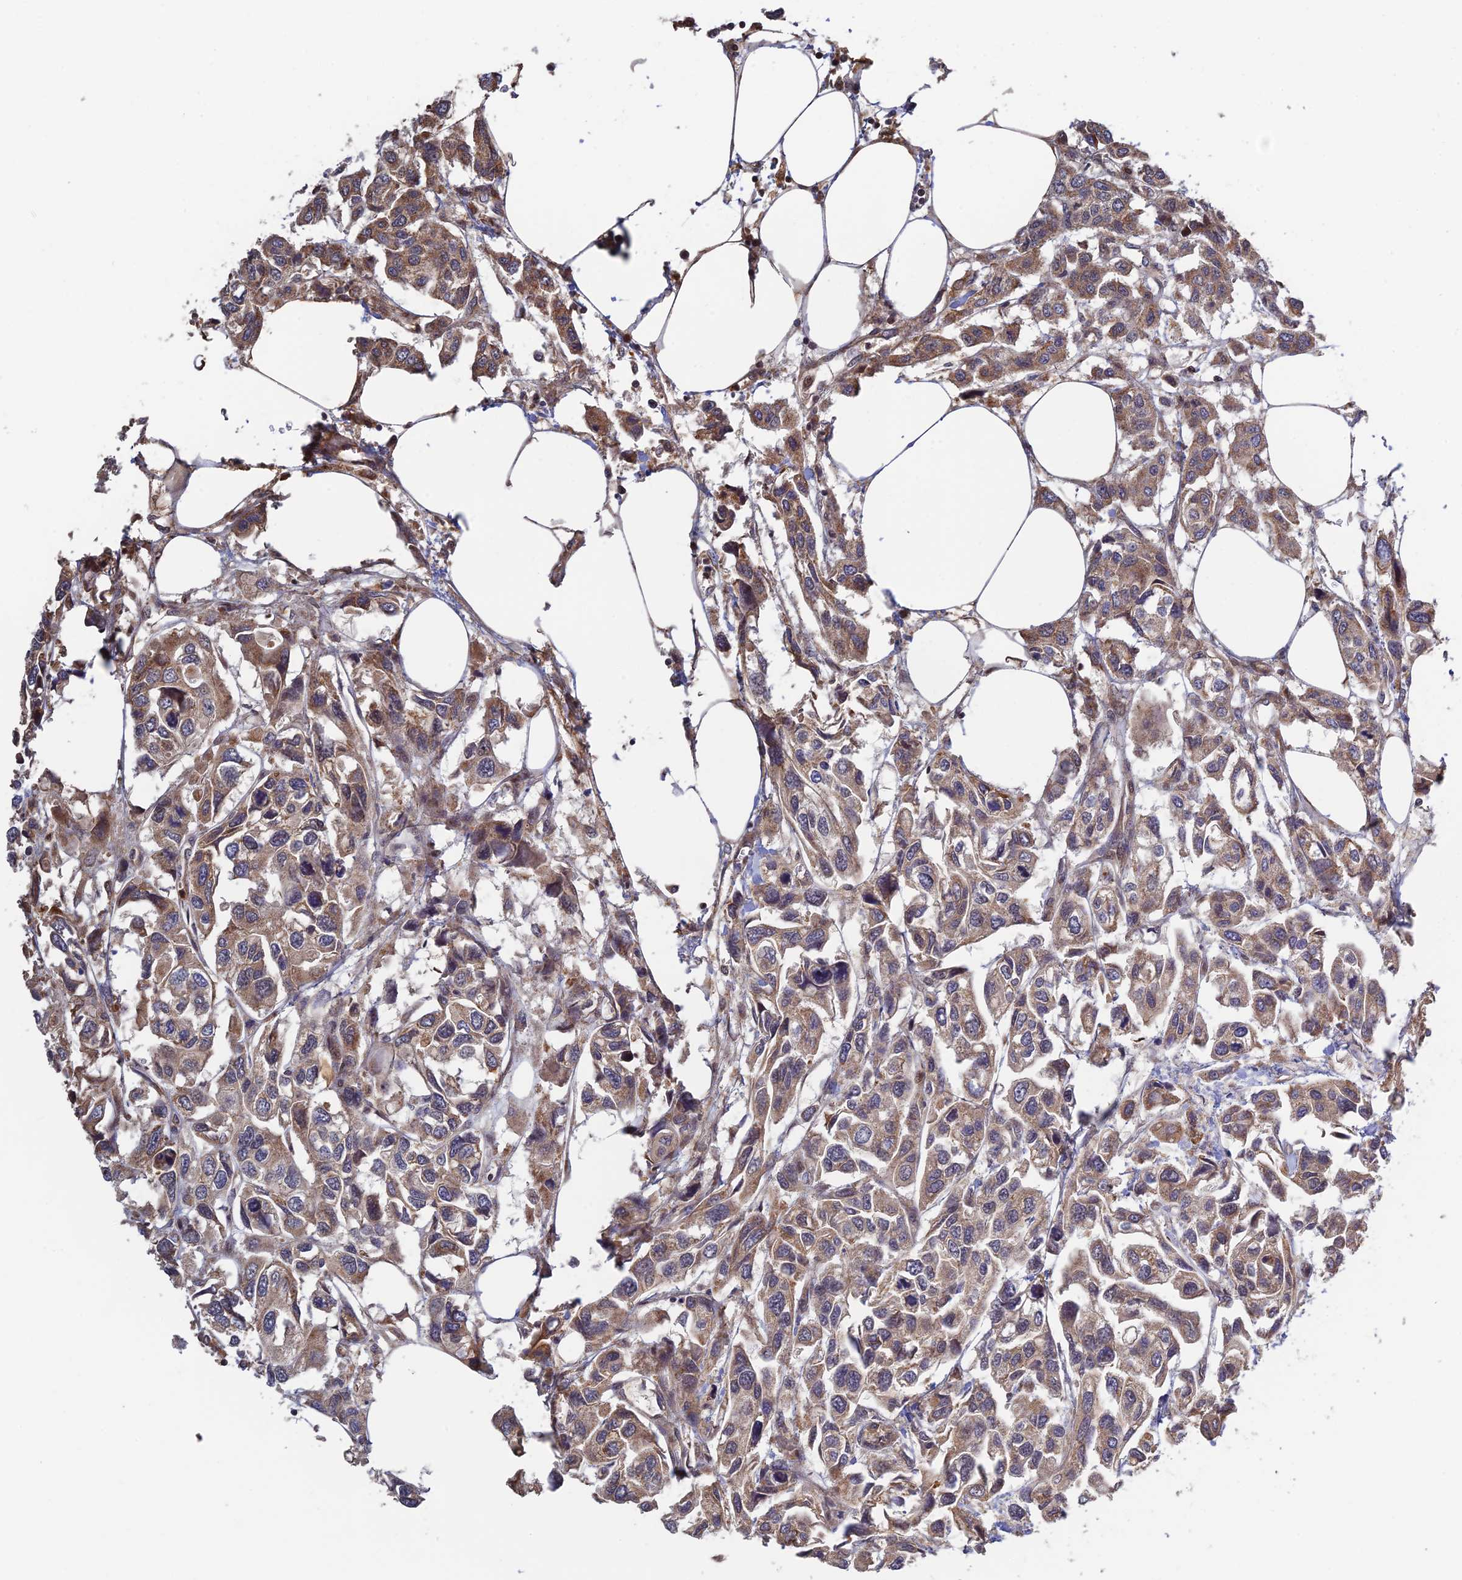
{"staining": {"intensity": "weak", "quantity": ">75%", "location": "cytoplasmic/membranous"}, "tissue": "urothelial cancer", "cell_type": "Tumor cells", "image_type": "cancer", "snomed": [{"axis": "morphology", "description": "Urothelial carcinoma, High grade"}, {"axis": "topography", "description": "Urinary bladder"}], "caption": "The immunohistochemical stain shows weak cytoplasmic/membranous expression in tumor cells of urothelial cancer tissue.", "gene": "CWH43", "patient": {"sex": "male", "age": 67}}